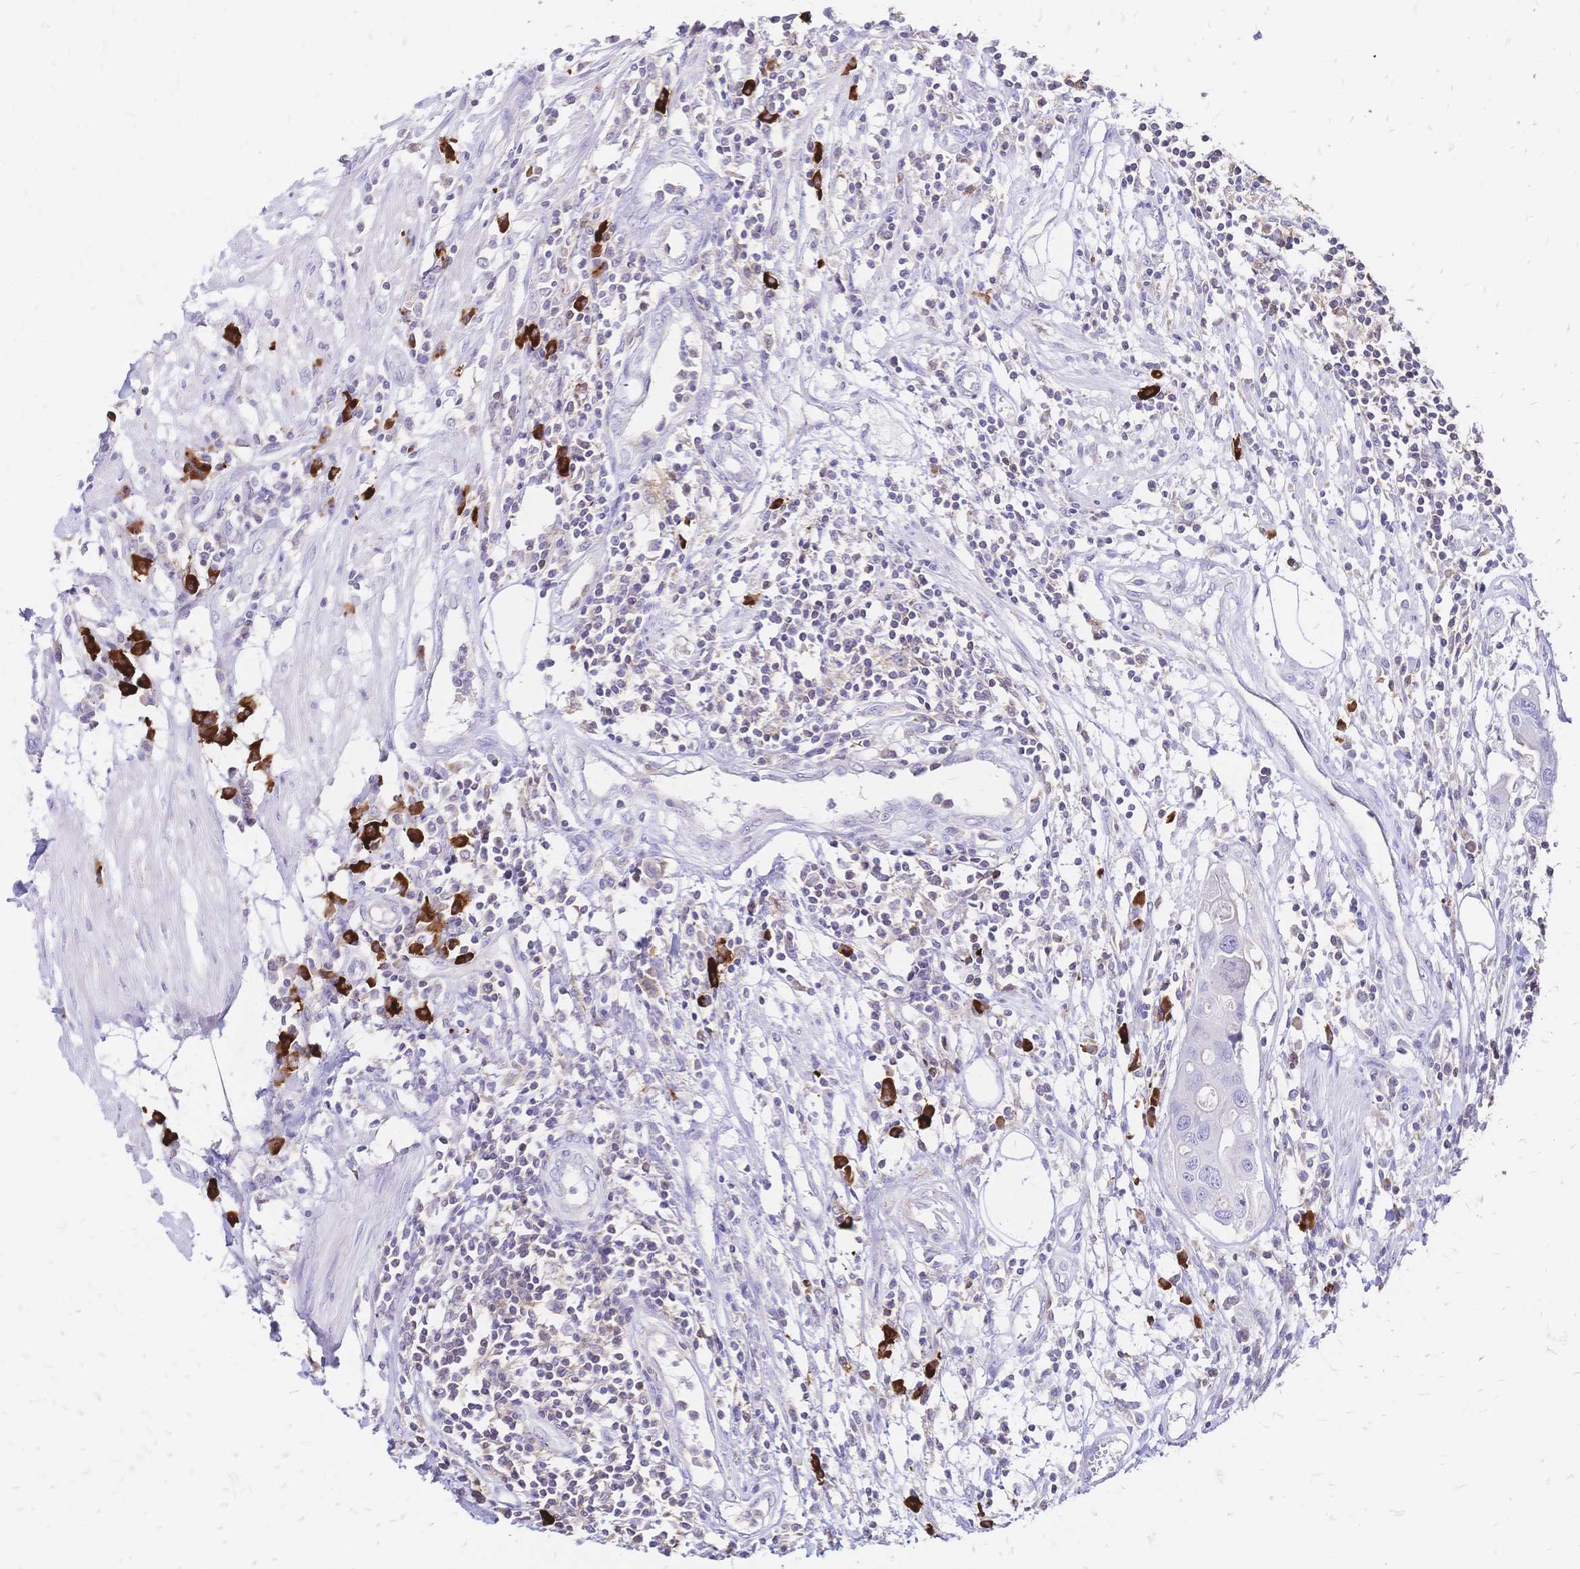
{"staining": {"intensity": "negative", "quantity": "none", "location": "none"}, "tissue": "colorectal cancer", "cell_type": "Tumor cells", "image_type": "cancer", "snomed": [{"axis": "morphology", "description": "Adenocarcinoma, NOS"}, {"axis": "topography", "description": "Colon"}], "caption": "The image shows no staining of tumor cells in colorectal cancer.", "gene": "IL2RA", "patient": {"sex": "male", "age": 77}}